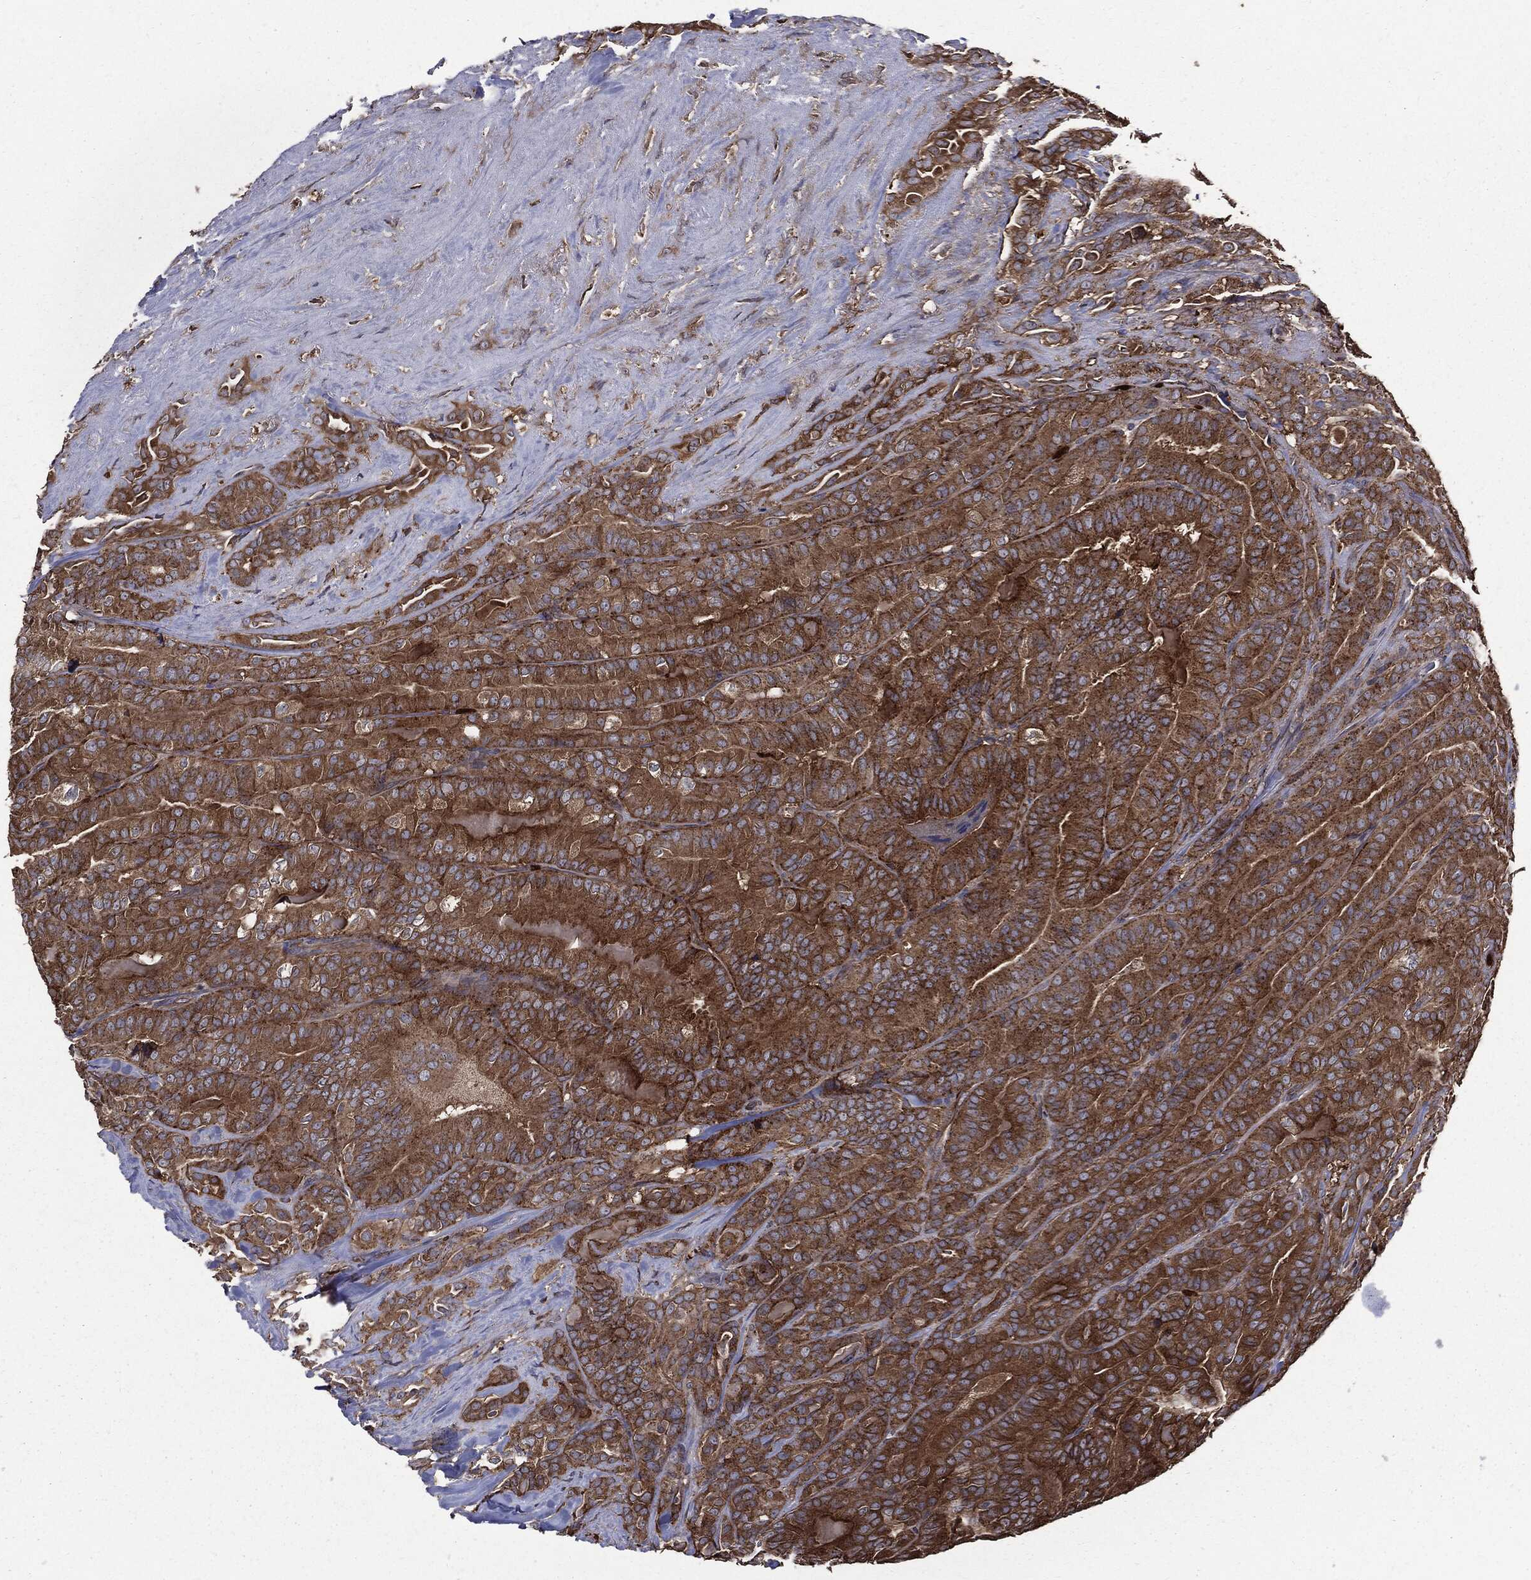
{"staining": {"intensity": "strong", "quantity": "25%-75%", "location": "cytoplasmic/membranous"}, "tissue": "thyroid cancer", "cell_type": "Tumor cells", "image_type": "cancer", "snomed": [{"axis": "morphology", "description": "Papillary adenocarcinoma, NOS"}, {"axis": "topography", "description": "Thyroid gland"}], "caption": "There is high levels of strong cytoplasmic/membranous expression in tumor cells of thyroid cancer (papillary adenocarcinoma), as demonstrated by immunohistochemical staining (brown color).", "gene": "PDCD6IP", "patient": {"sex": "male", "age": 61}}